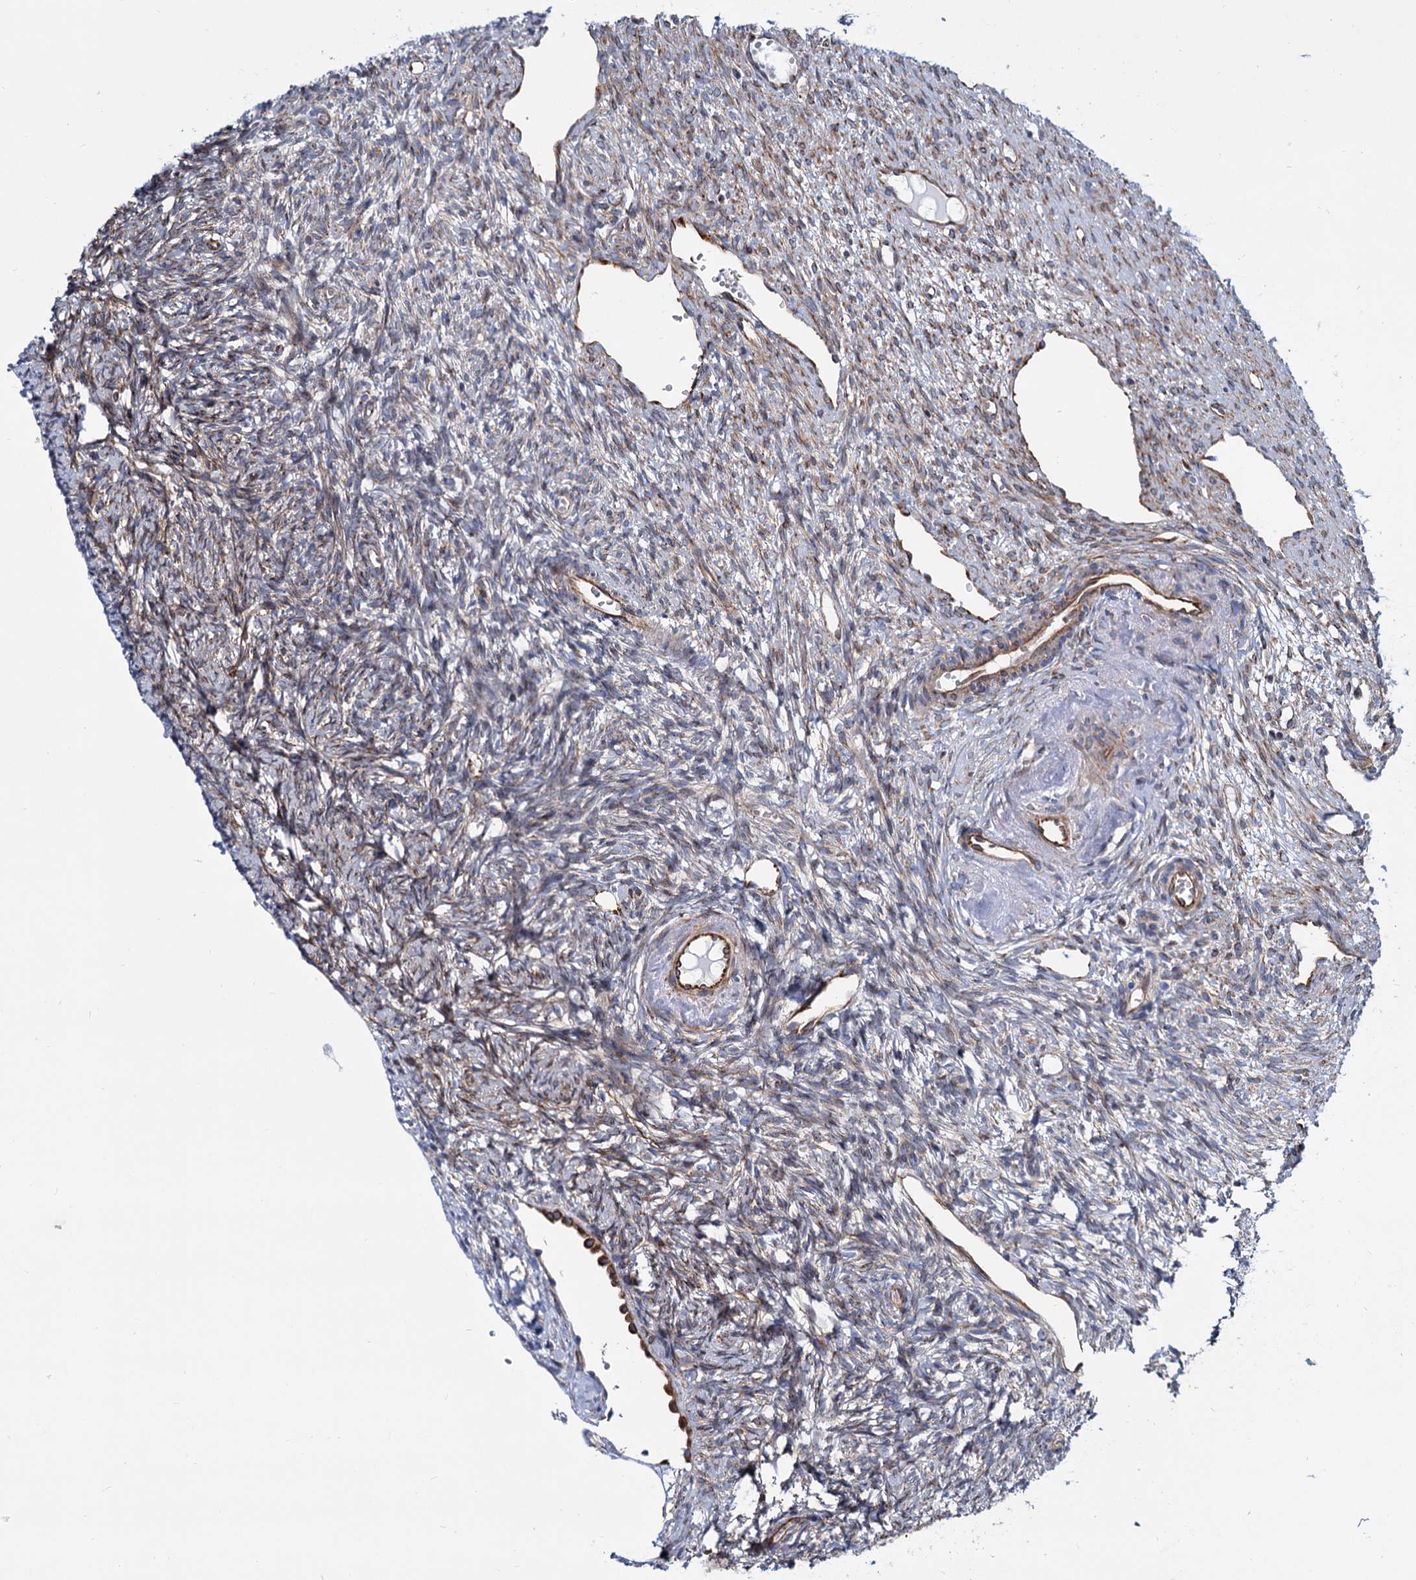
{"staining": {"intensity": "weak", "quantity": "25%-75%", "location": "cytoplasmic/membranous"}, "tissue": "ovary", "cell_type": "Ovarian stroma cells", "image_type": "normal", "snomed": [{"axis": "morphology", "description": "Normal tissue, NOS"}, {"axis": "topography", "description": "Ovary"}], "caption": "Immunohistochemistry of normal ovary exhibits low levels of weak cytoplasmic/membranous staining in about 25%-75% of ovarian stroma cells. (DAB IHC, brown staining for protein, blue staining for nuclei).", "gene": "PSEN1", "patient": {"sex": "female", "age": 51}}